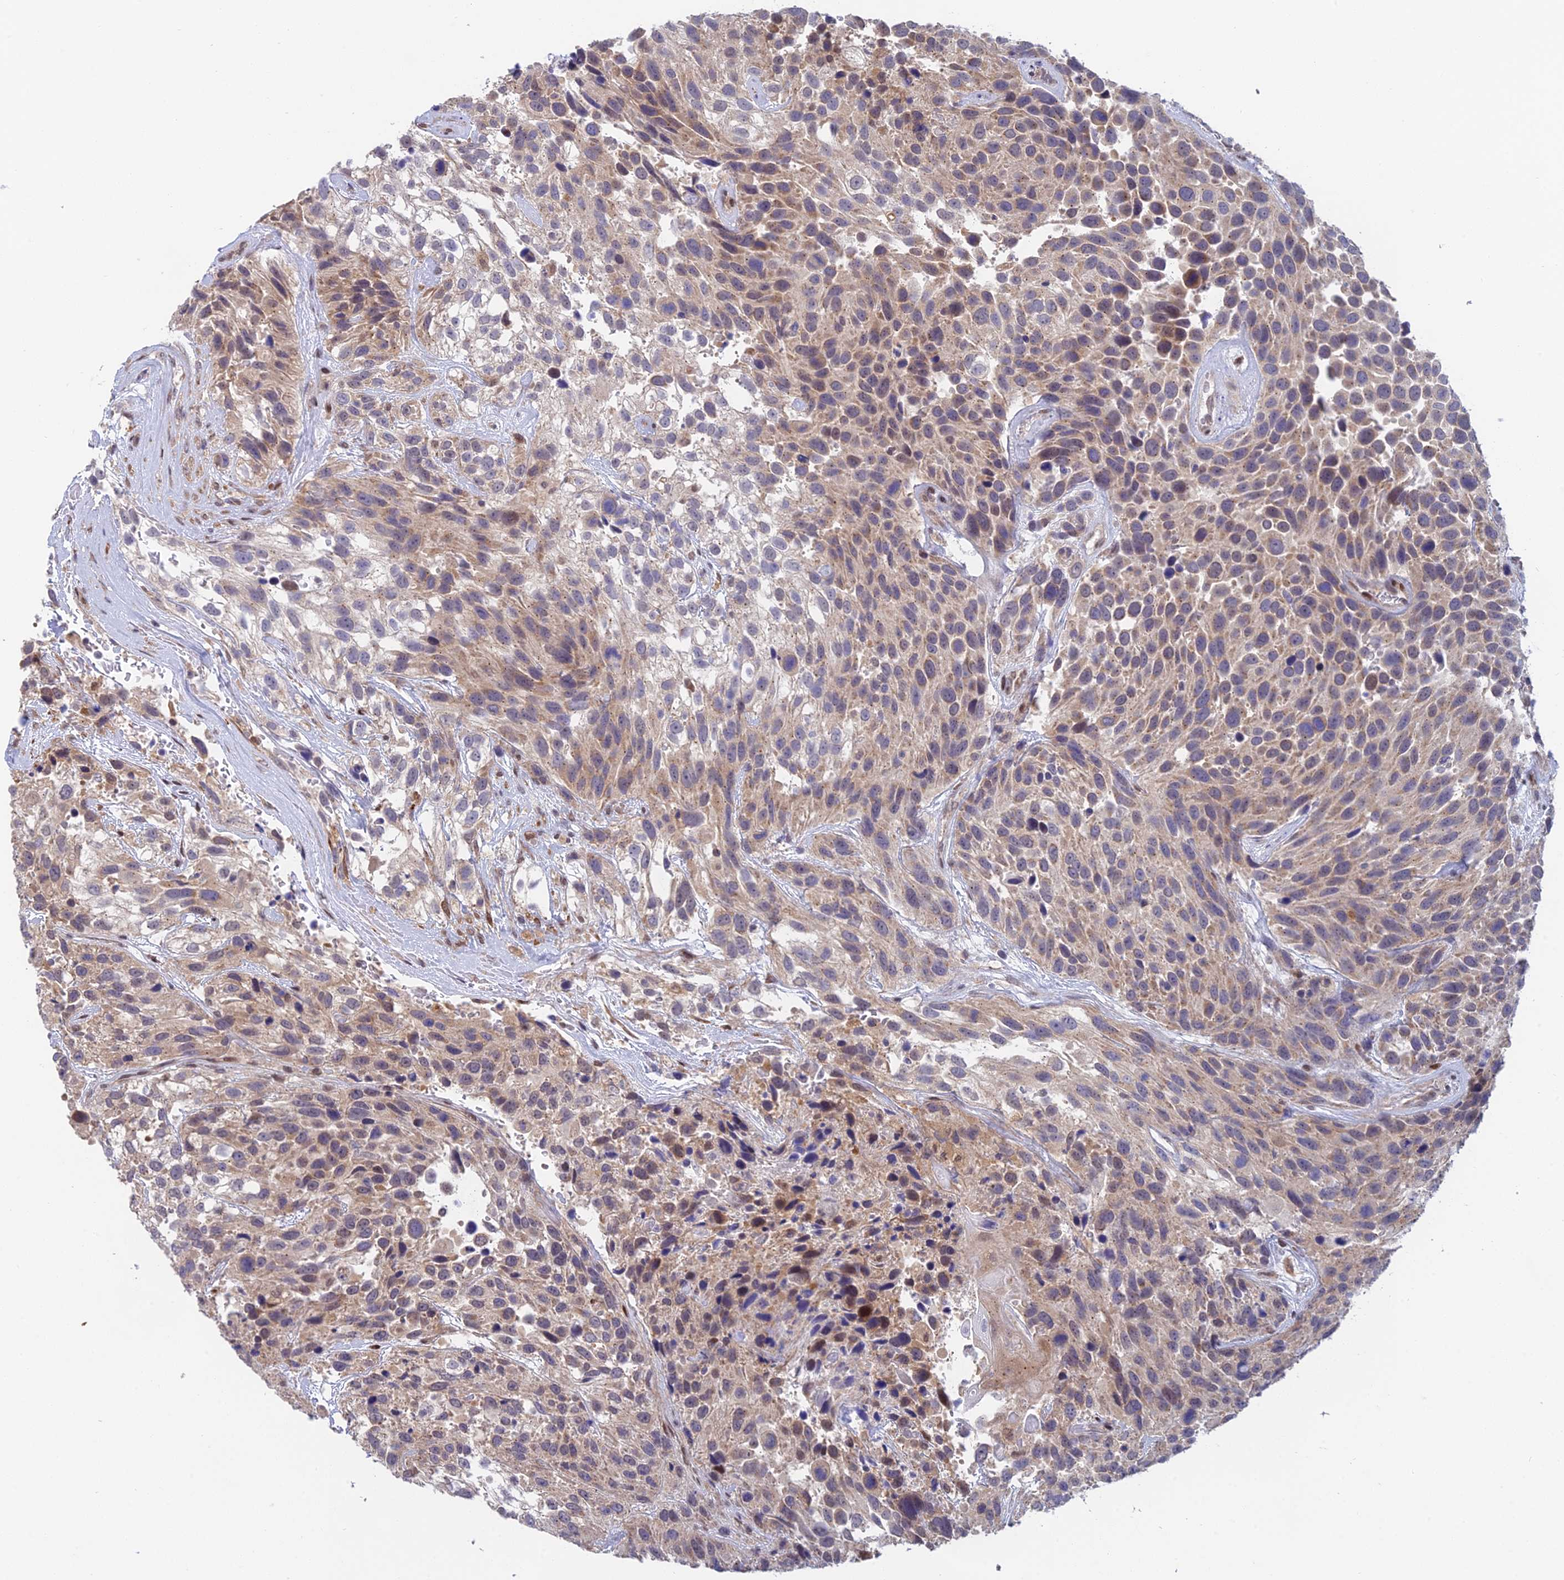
{"staining": {"intensity": "weak", "quantity": "25%-75%", "location": "cytoplasmic/membranous,nuclear"}, "tissue": "urothelial cancer", "cell_type": "Tumor cells", "image_type": "cancer", "snomed": [{"axis": "morphology", "description": "Urothelial carcinoma, High grade"}, {"axis": "topography", "description": "Urinary bladder"}], "caption": "Human urothelial cancer stained for a protein (brown) displays weak cytoplasmic/membranous and nuclear positive staining in about 25%-75% of tumor cells.", "gene": "MRPL17", "patient": {"sex": "female", "age": 70}}